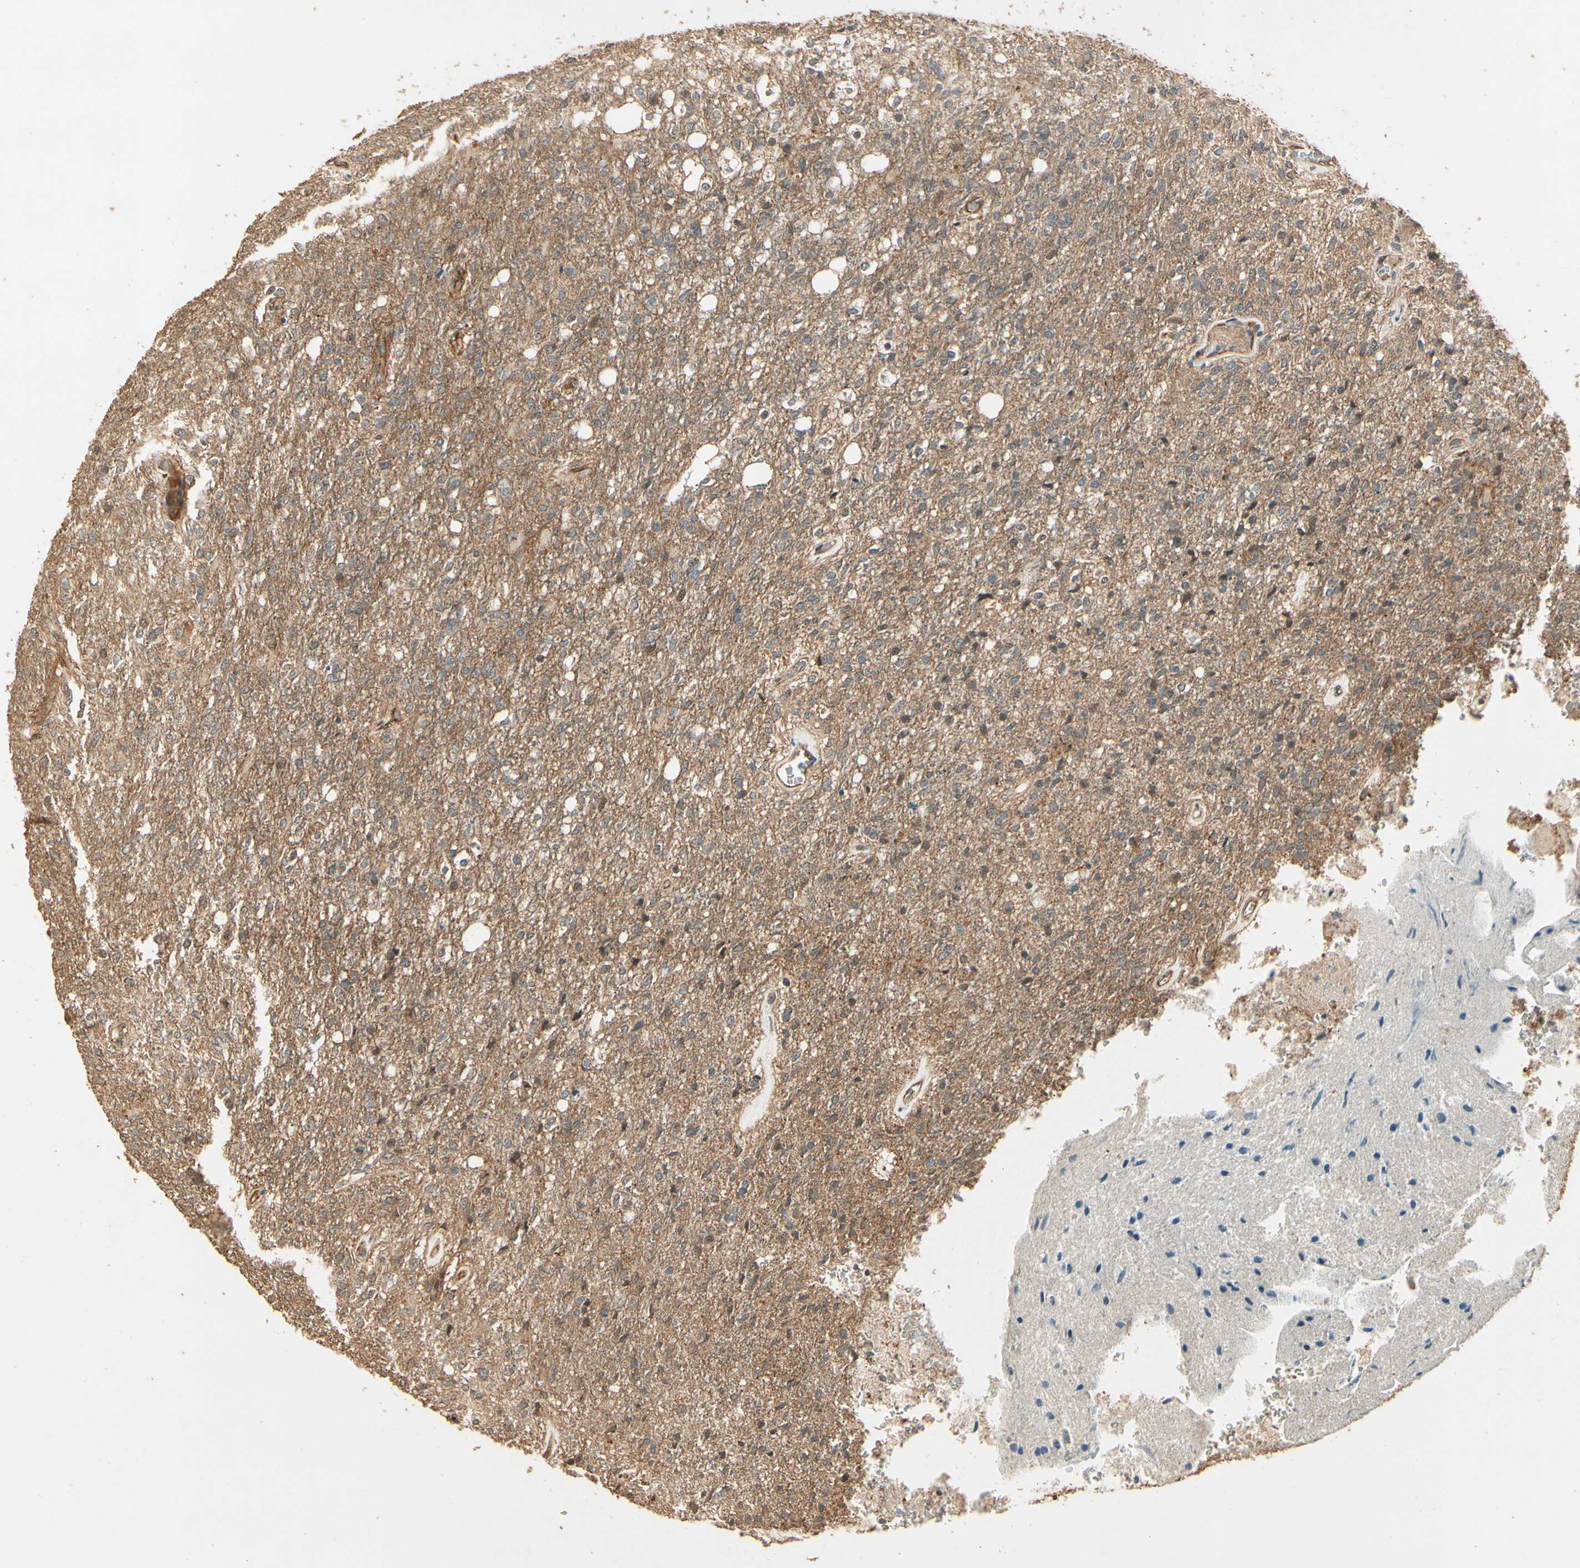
{"staining": {"intensity": "weak", "quantity": "<25%", "location": "cytoplasmic/membranous"}, "tissue": "glioma", "cell_type": "Tumor cells", "image_type": "cancer", "snomed": [{"axis": "morphology", "description": "Normal tissue, NOS"}, {"axis": "morphology", "description": "Glioma, malignant, High grade"}, {"axis": "topography", "description": "Cerebral cortex"}], "caption": "The immunohistochemistry photomicrograph has no significant positivity in tumor cells of malignant glioma (high-grade) tissue. The staining is performed using DAB (3,3'-diaminobenzidine) brown chromogen with nuclei counter-stained in using hematoxylin.", "gene": "RNF180", "patient": {"sex": "male", "age": 77}}